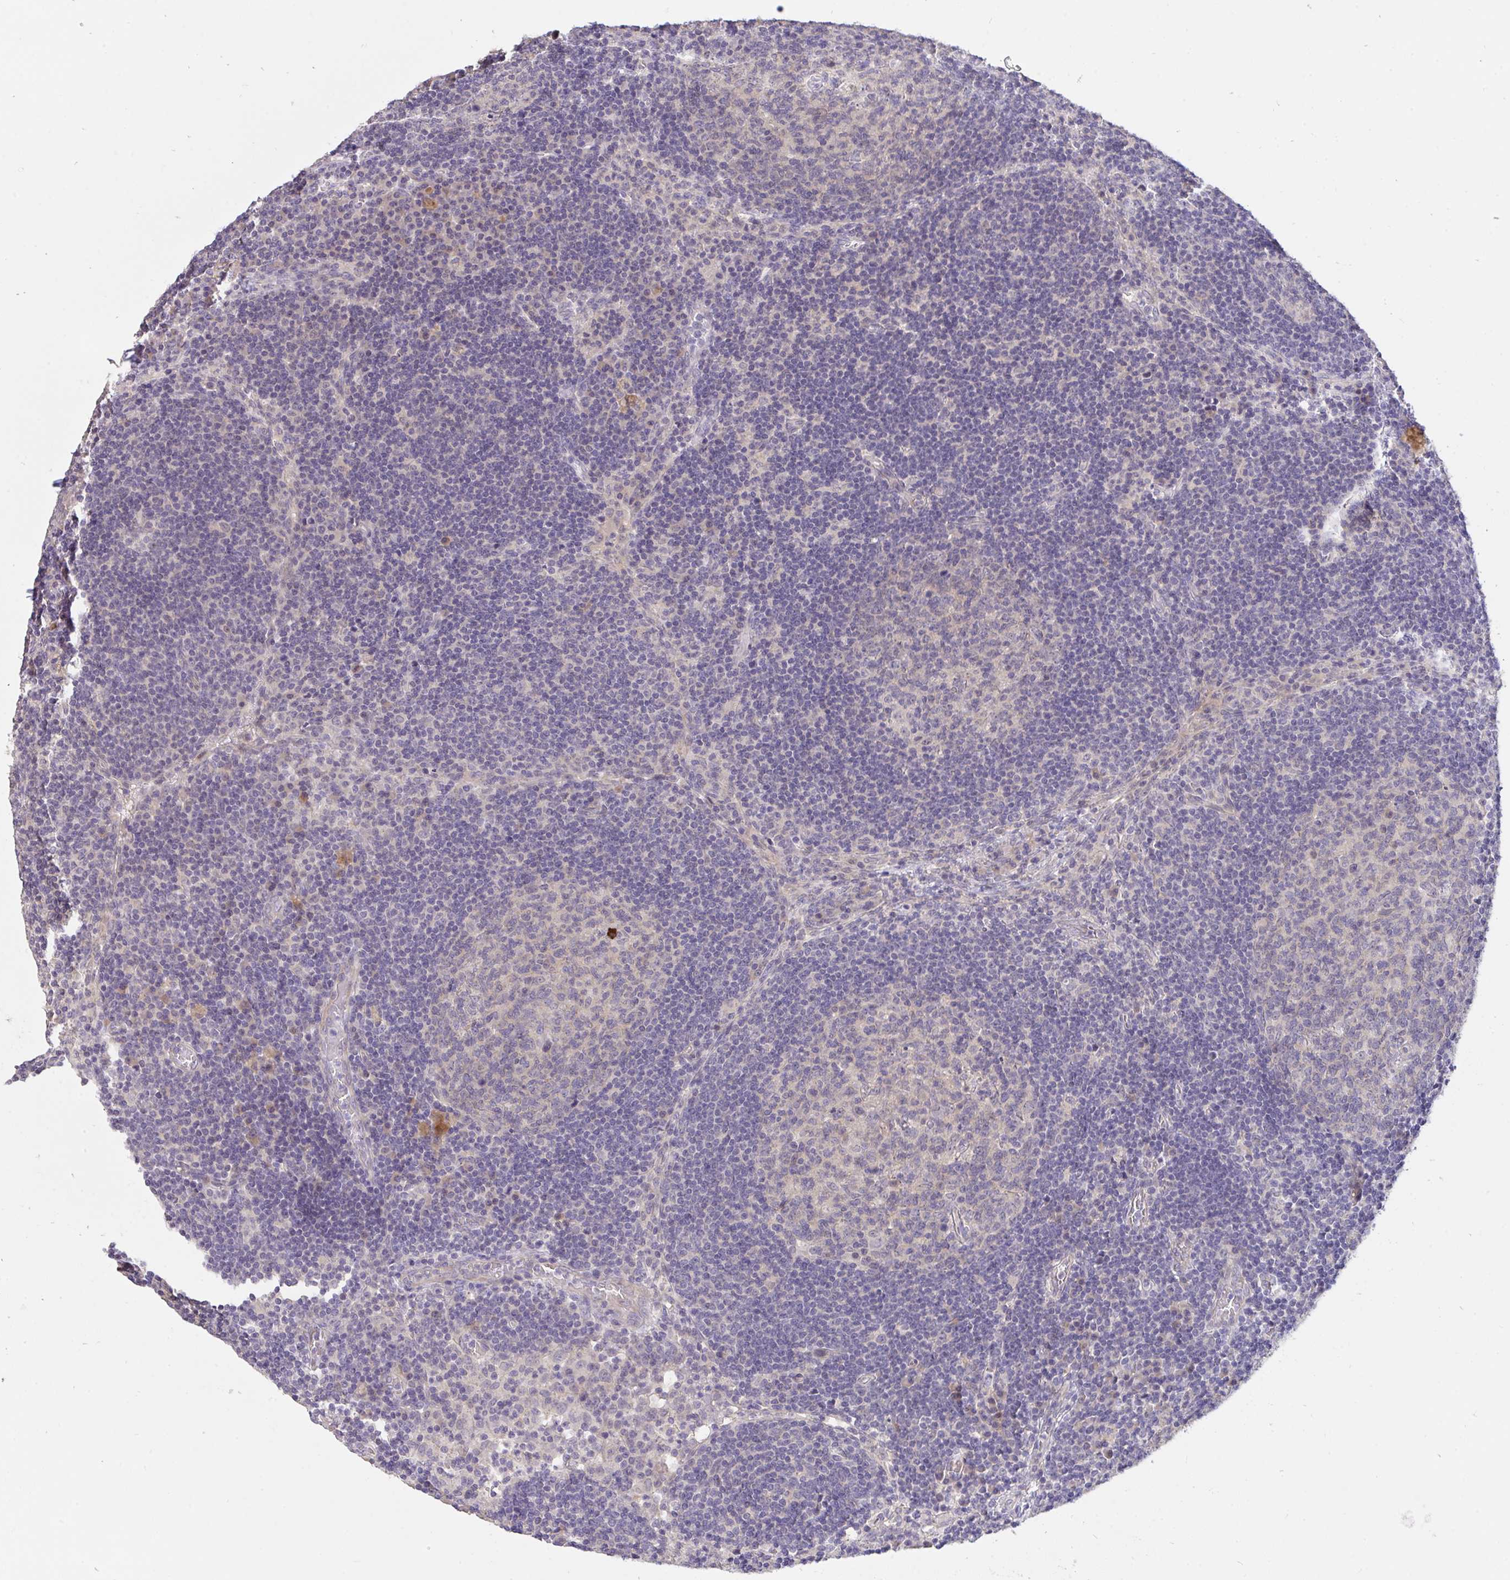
{"staining": {"intensity": "negative", "quantity": "none", "location": "none"}, "tissue": "lymph node", "cell_type": "Germinal center cells", "image_type": "normal", "snomed": [{"axis": "morphology", "description": "Normal tissue, NOS"}, {"axis": "topography", "description": "Lymph node"}], "caption": "This is an IHC image of normal human lymph node. There is no expression in germinal center cells.", "gene": "C19orf54", "patient": {"sex": "male", "age": 67}}